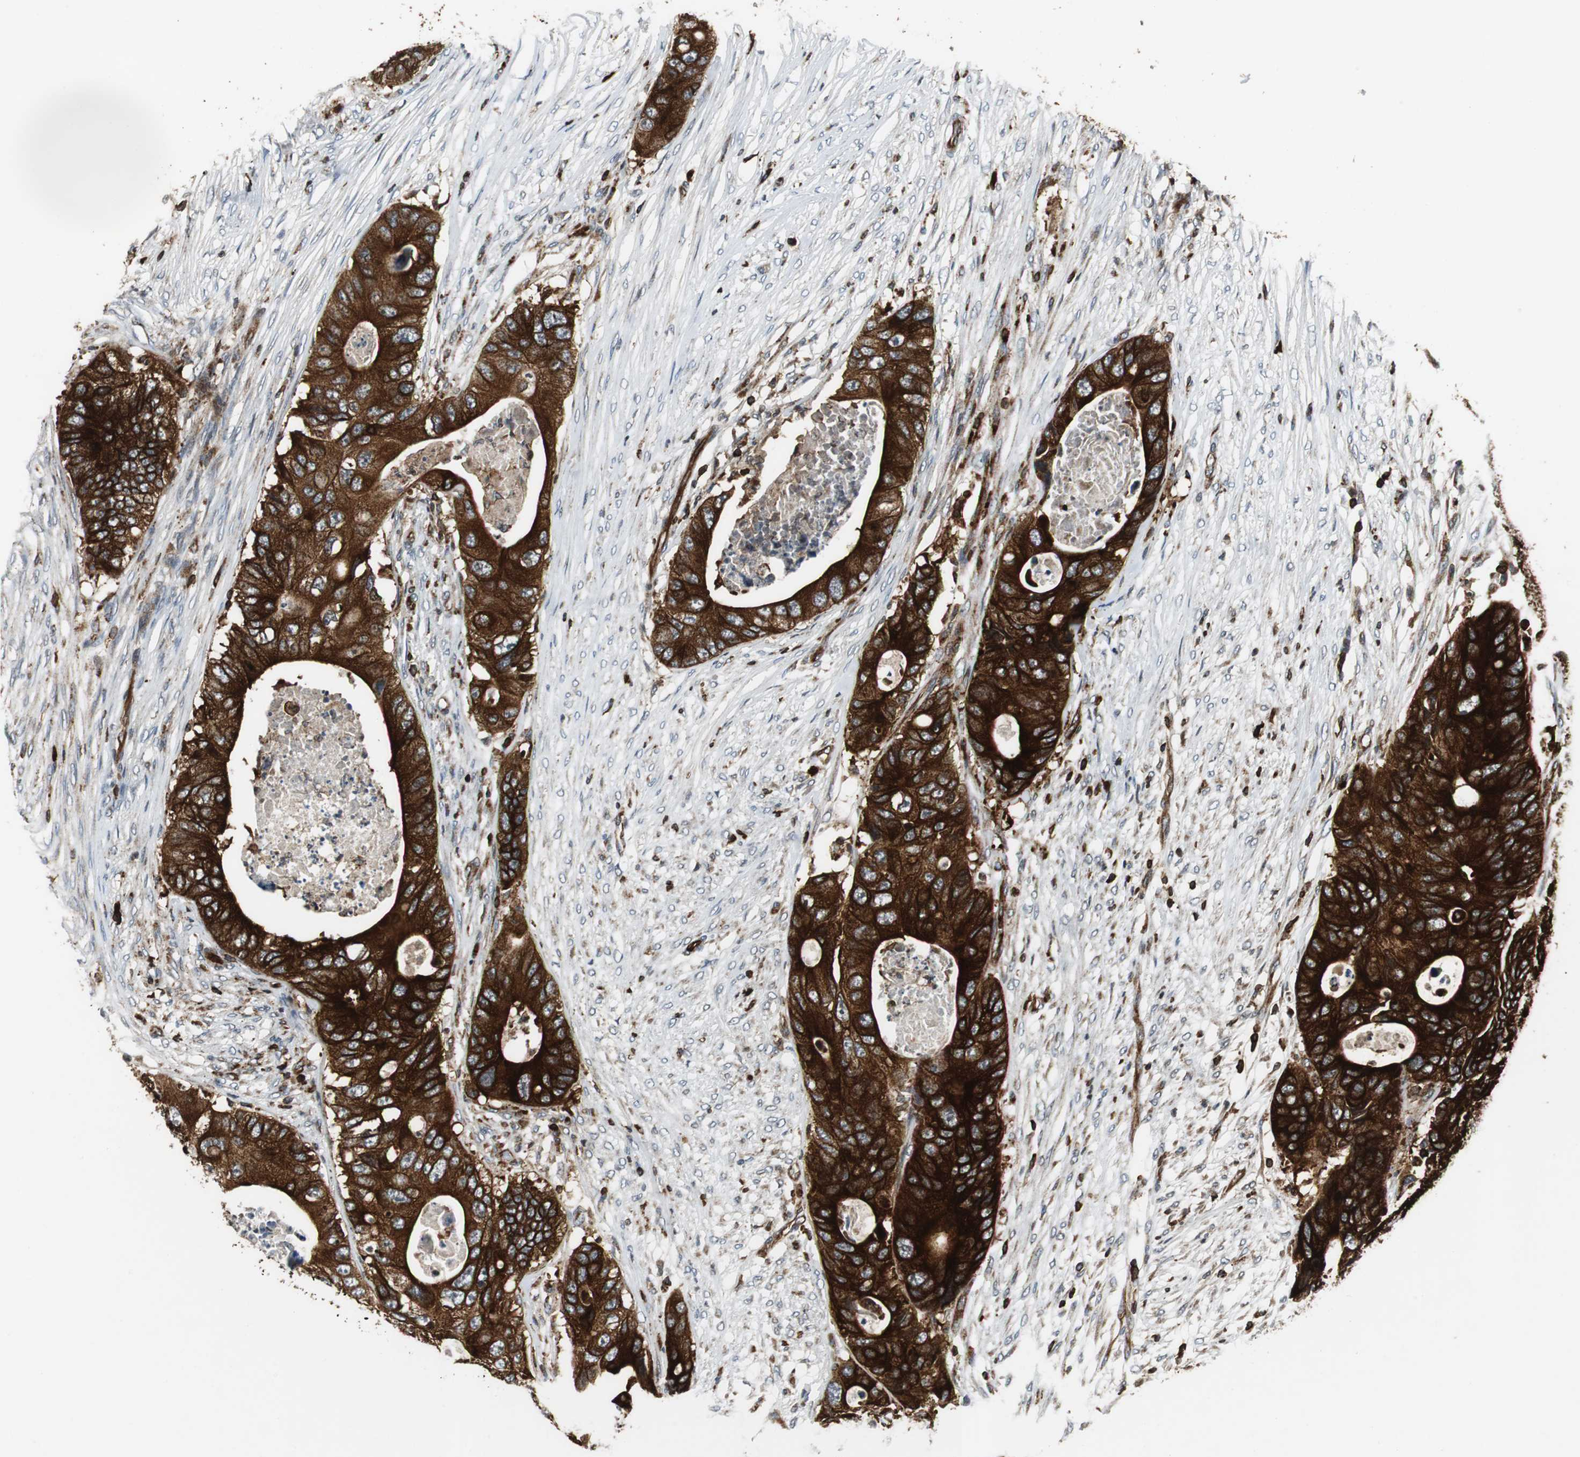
{"staining": {"intensity": "strong", "quantity": ">75%", "location": "cytoplasmic/membranous"}, "tissue": "colorectal cancer", "cell_type": "Tumor cells", "image_type": "cancer", "snomed": [{"axis": "morphology", "description": "Adenocarcinoma, NOS"}, {"axis": "topography", "description": "Colon"}], "caption": "DAB immunohistochemical staining of human adenocarcinoma (colorectal) demonstrates strong cytoplasmic/membranous protein staining in approximately >75% of tumor cells.", "gene": "TUBA4A", "patient": {"sex": "male", "age": 71}}